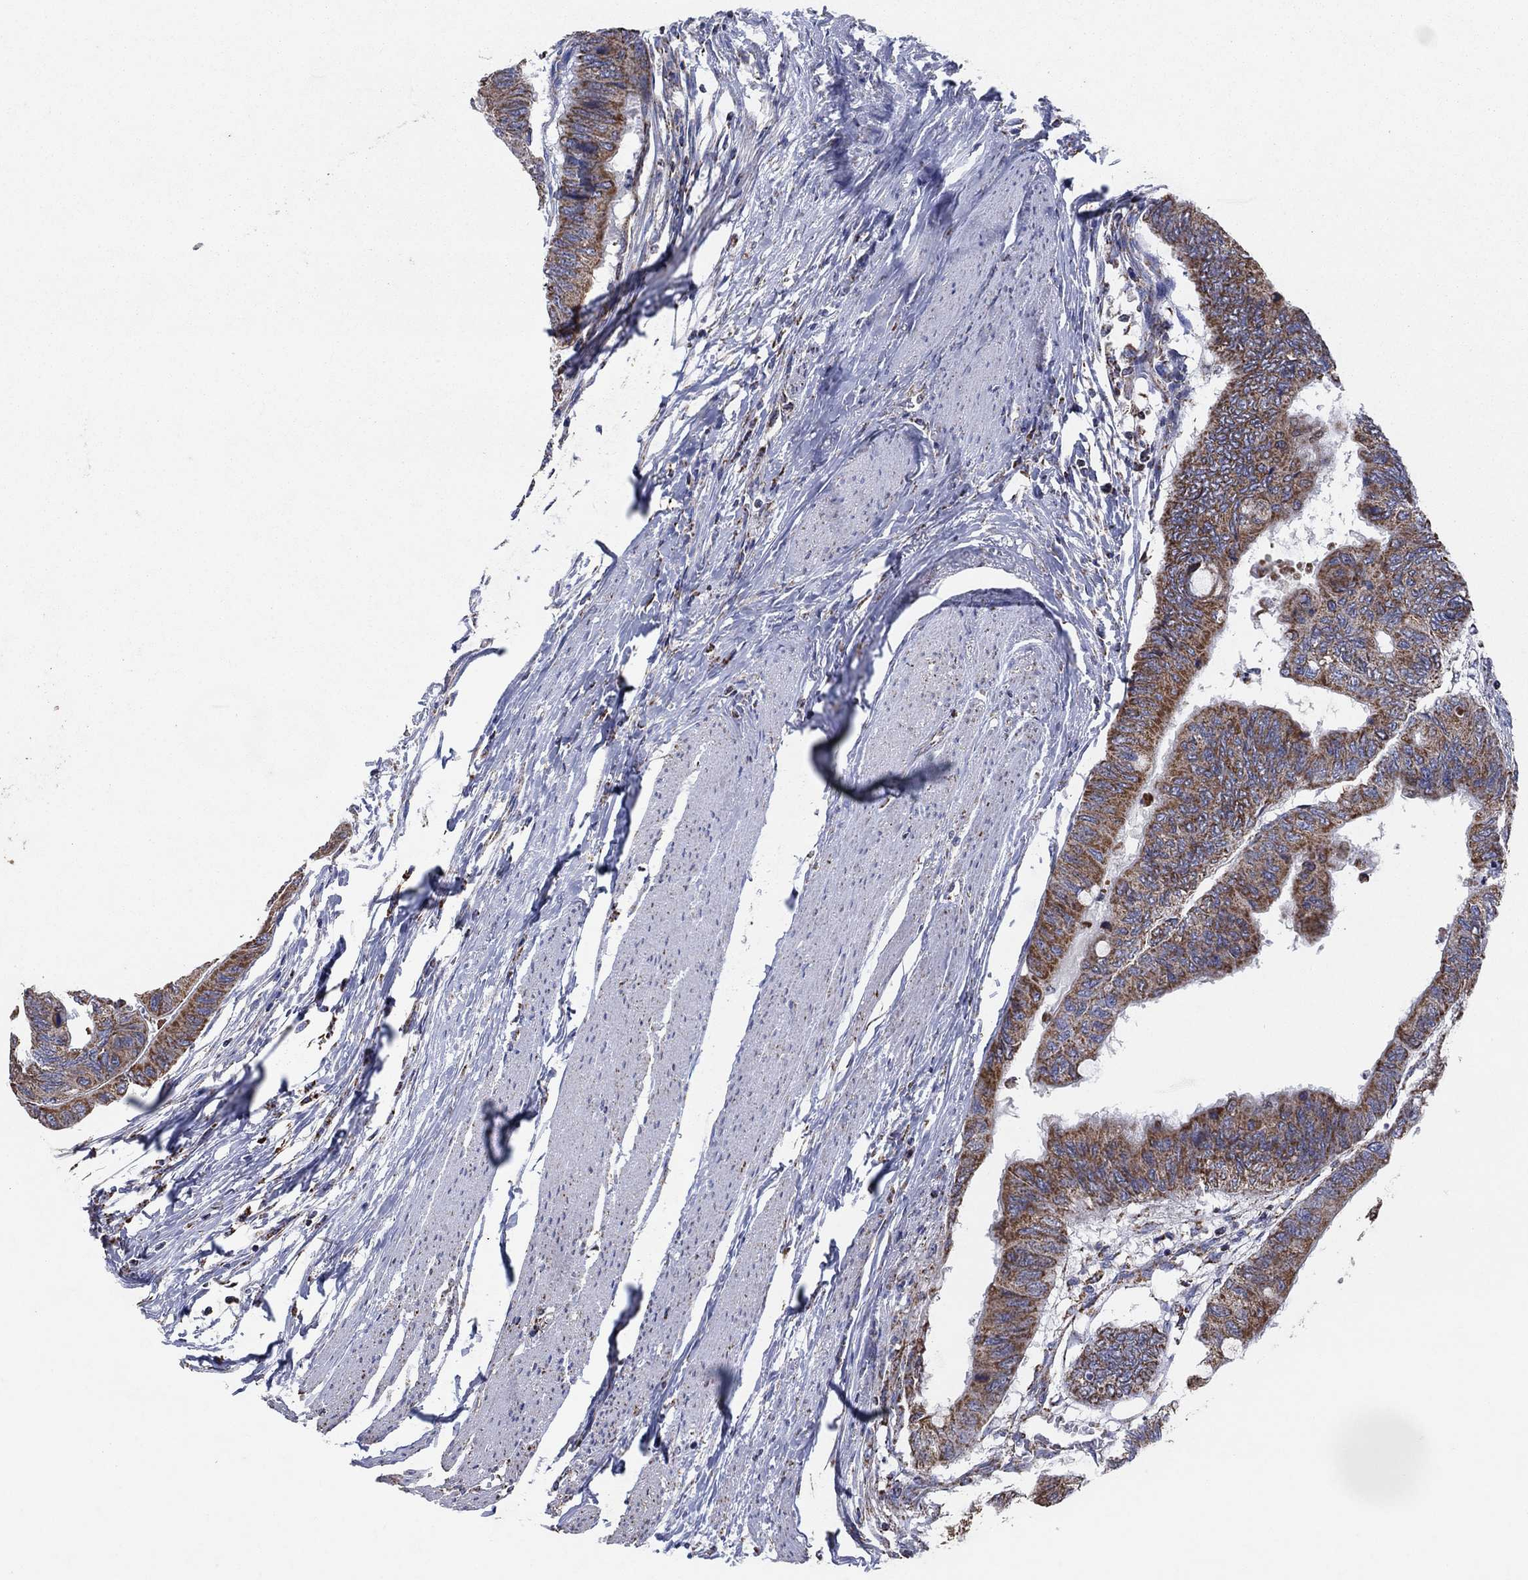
{"staining": {"intensity": "strong", "quantity": "25%-75%", "location": "cytoplasmic/membranous"}, "tissue": "colorectal cancer", "cell_type": "Tumor cells", "image_type": "cancer", "snomed": [{"axis": "morphology", "description": "Normal tissue, NOS"}, {"axis": "morphology", "description": "Adenocarcinoma, NOS"}, {"axis": "topography", "description": "Rectum"}, {"axis": "topography", "description": "Peripheral nerve tissue"}], "caption": "Tumor cells reveal high levels of strong cytoplasmic/membranous expression in about 25%-75% of cells in human colorectal adenocarcinoma. (DAB (3,3'-diaminobenzidine) = brown stain, brightfield microscopy at high magnification).", "gene": "C9orf85", "patient": {"sex": "male", "age": 92}}